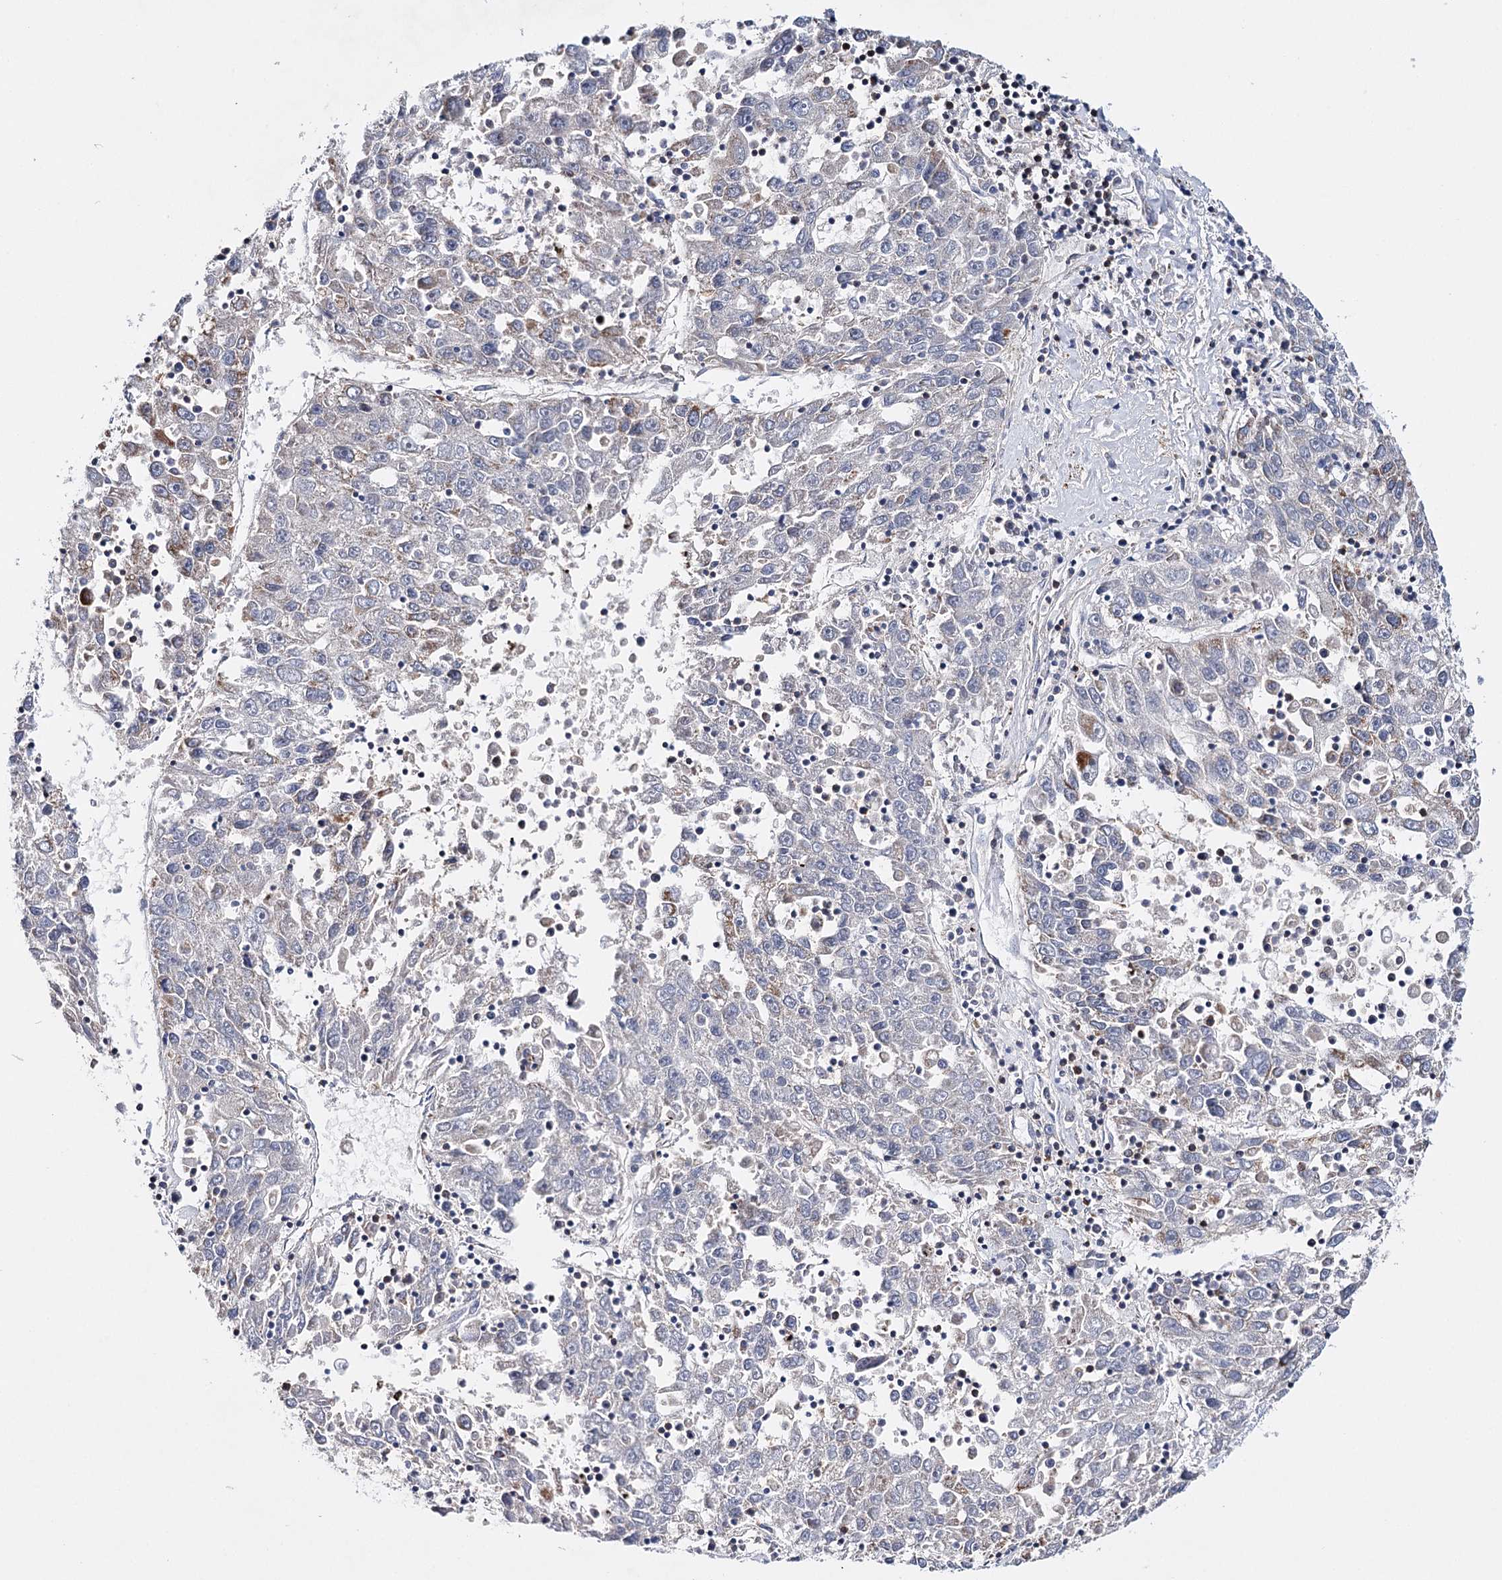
{"staining": {"intensity": "weak", "quantity": "<25%", "location": "cytoplasmic/membranous"}, "tissue": "liver cancer", "cell_type": "Tumor cells", "image_type": "cancer", "snomed": [{"axis": "morphology", "description": "Carcinoma, Hepatocellular, NOS"}, {"axis": "topography", "description": "Liver"}], "caption": "Tumor cells are negative for protein expression in human liver cancer. (DAB IHC with hematoxylin counter stain).", "gene": "CFAP46", "patient": {"sex": "male", "age": 49}}